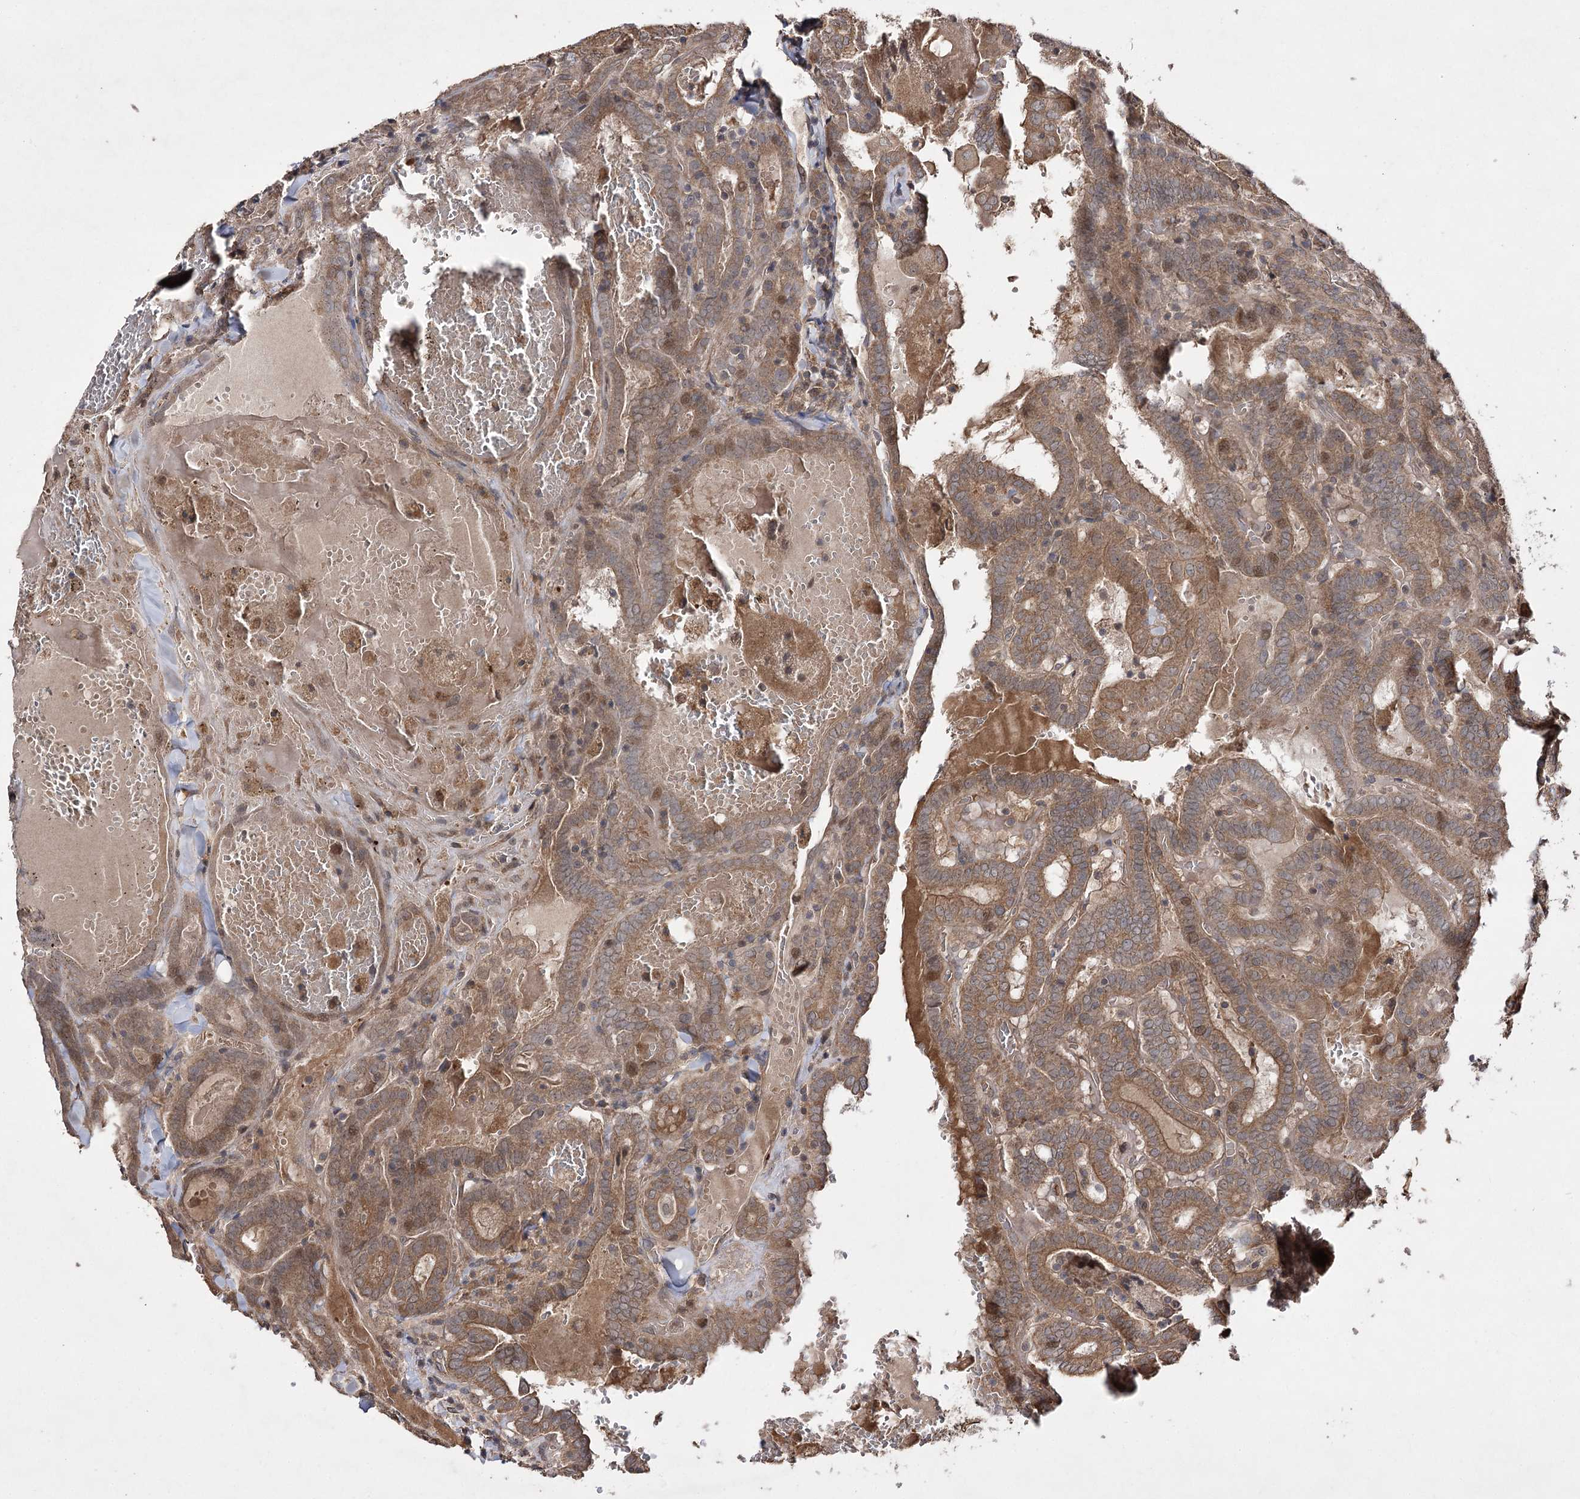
{"staining": {"intensity": "moderate", "quantity": ">75%", "location": "cytoplasmic/membranous"}, "tissue": "thyroid cancer", "cell_type": "Tumor cells", "image_type": "cancer", "snomed": [{"axis": "morphology", "description": "Papillary adenocarcinoma, NOS"}, {"axis": "topography", "description": "Thyroid gland"}], "caption": "DAB (3,3'-diaminobenzidine) immunohistochemical staining of thyroid papillary adenocarcinoma shows moderate cytoplasmic/membranous protein staining in about >75% of tumor cells.", "gene": "FANCL", "patient": {"sex": "female", "age": 72}}